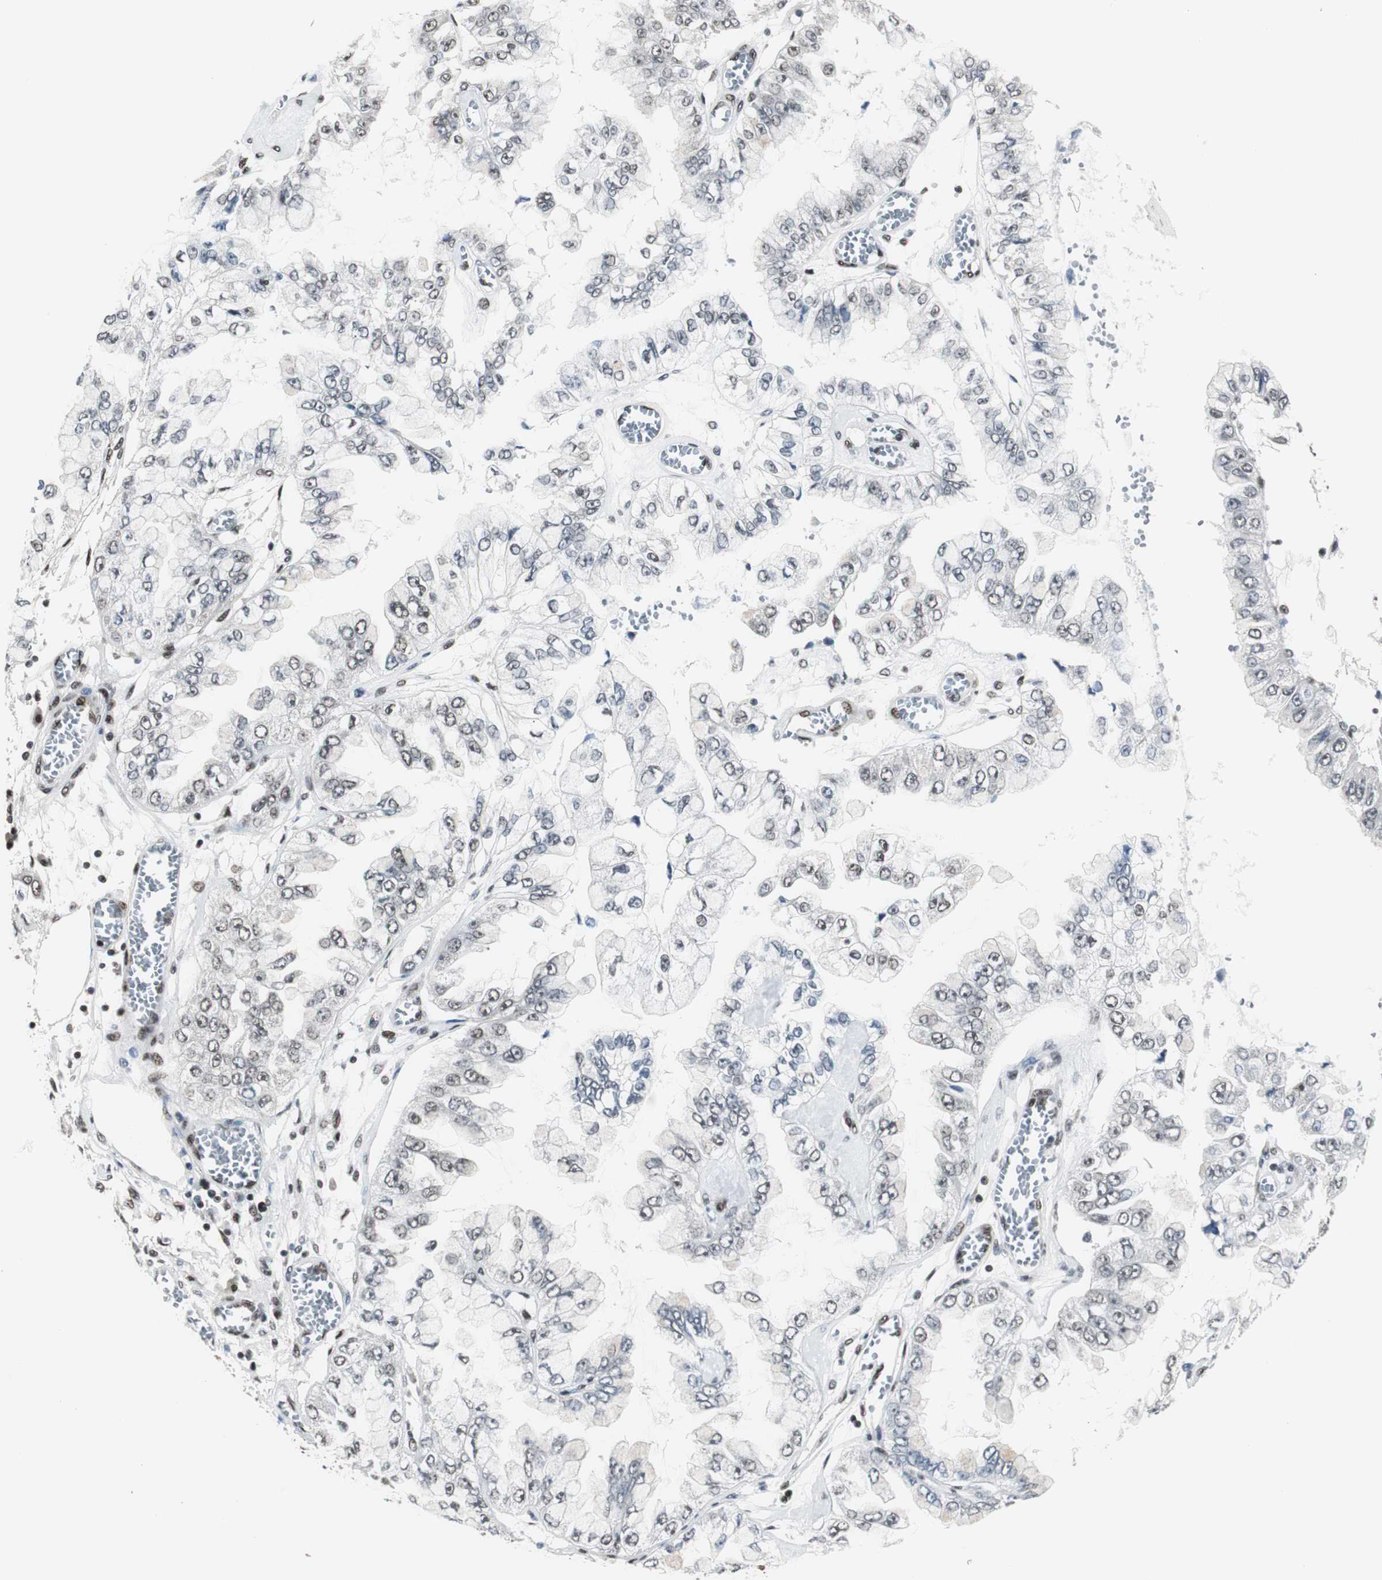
{"staining": {"intensity": "weak", "quantity": "<25%", "location": "nuclear"}, "tissue": "liver cancer", "cell_type": "Tumor cells", "image_type": "cancer", "snomed": [{"axis": "morphology", "description": "Cholangiocarcinoma"}, {"axis": "topography", "description": "Liver"}], "caption": "Immunohistochemistry of human liver cancer (cholangiocarcinoma) reveals no expression in tumor cells.", "gene": "CDK9", "patient": {"sex": "female", "age": 79}}